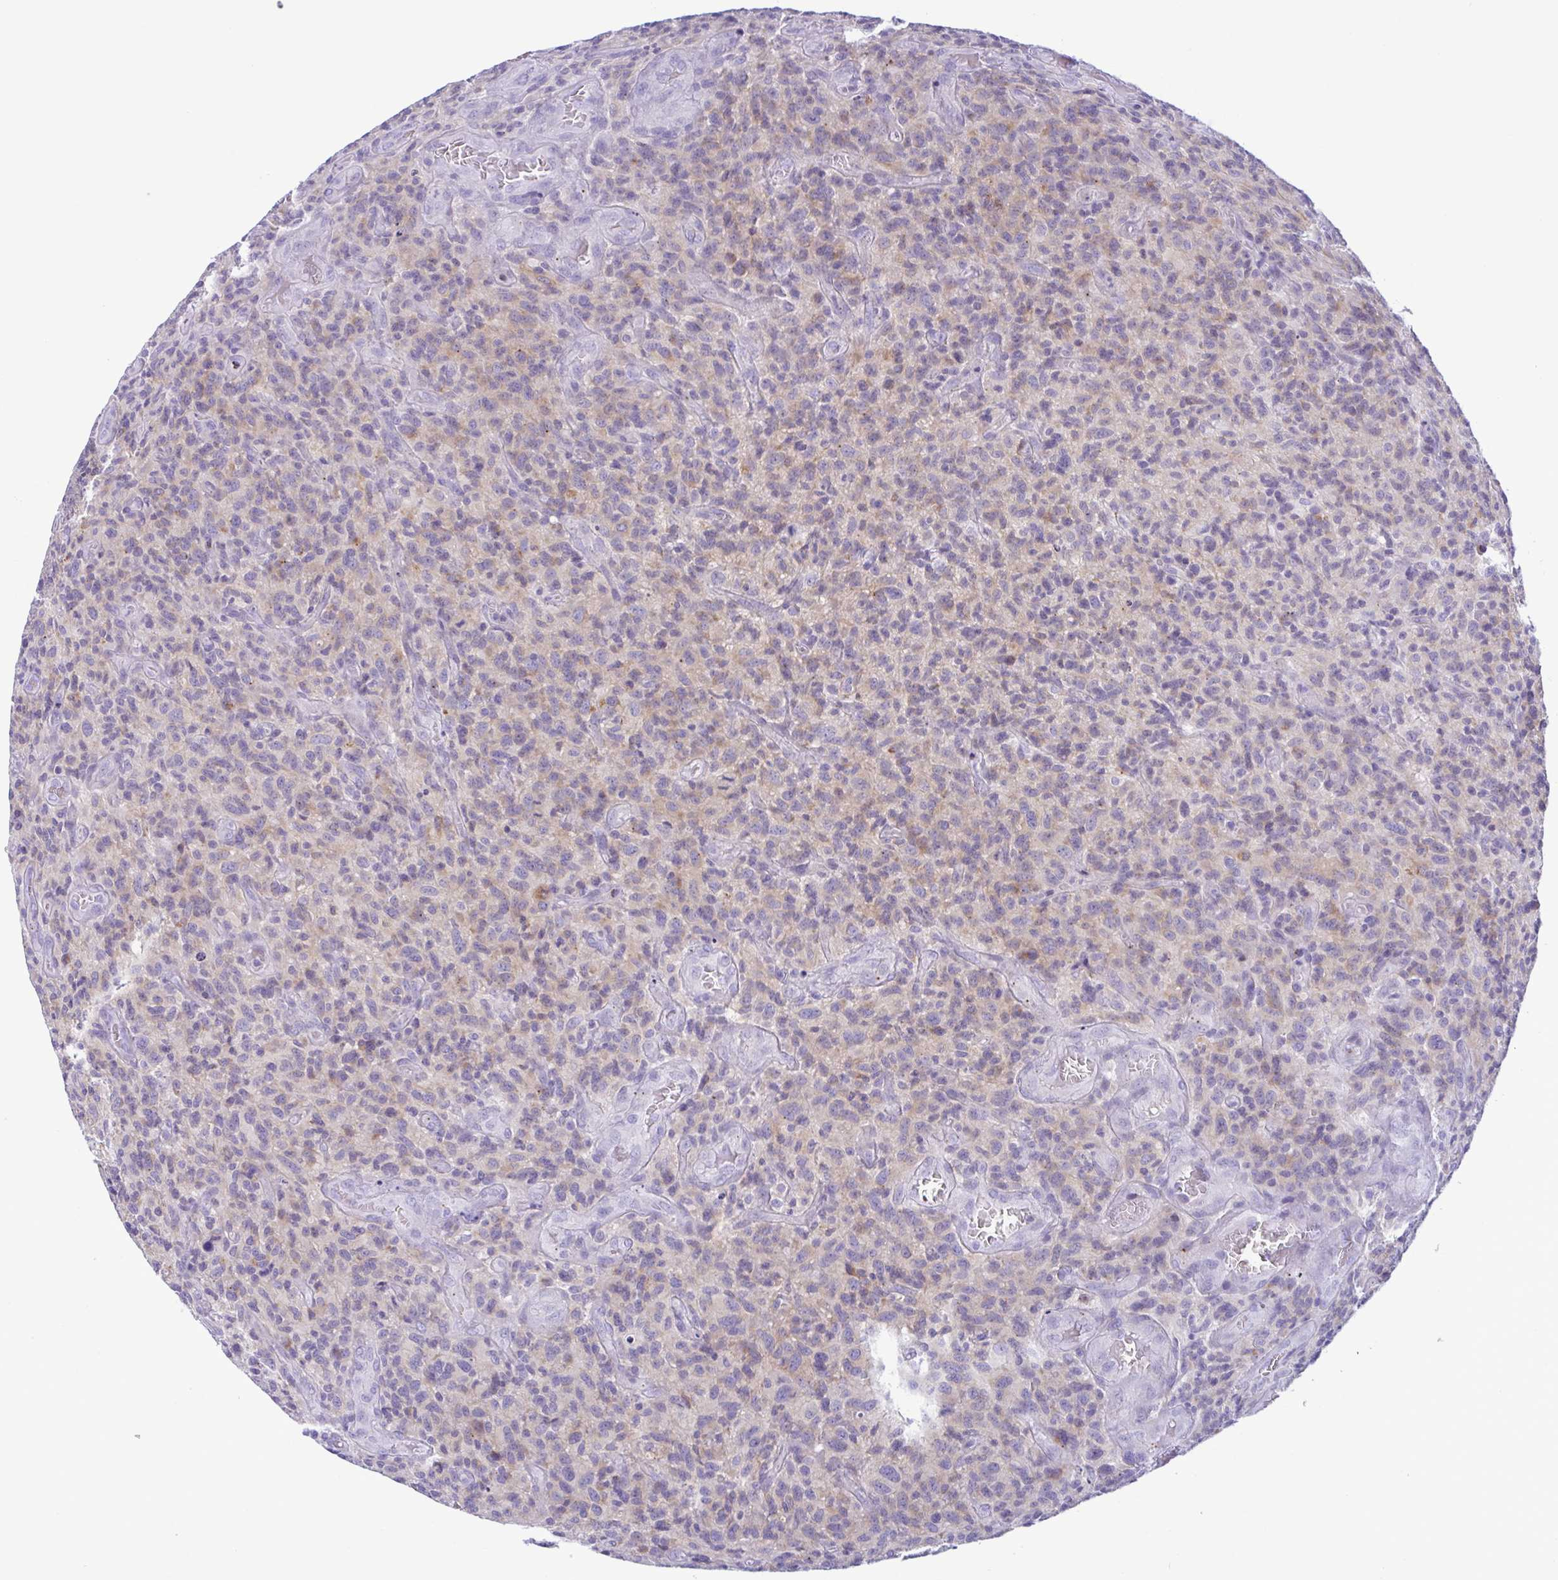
{"staining": {"intensity": "weak", "quantity": "<25%", "location": "cytoplasmic/membranous"}, "tissue": "glioma", "cell_type": "Tumor cells", "image_type": "cancer", "snomed": [{"axis": "morphology", "description": "Glioma, malignant, High grade"}, {"axis": "topography", "description": "Brain"}], "caption": "A high-resolution image shows immunohistochemistry staining of malignant glioma (high-grade), which reveals no significant positivity in tumor cells.", "gene": "SREBF1", "patient": {"sex": "male", "age": 76}}